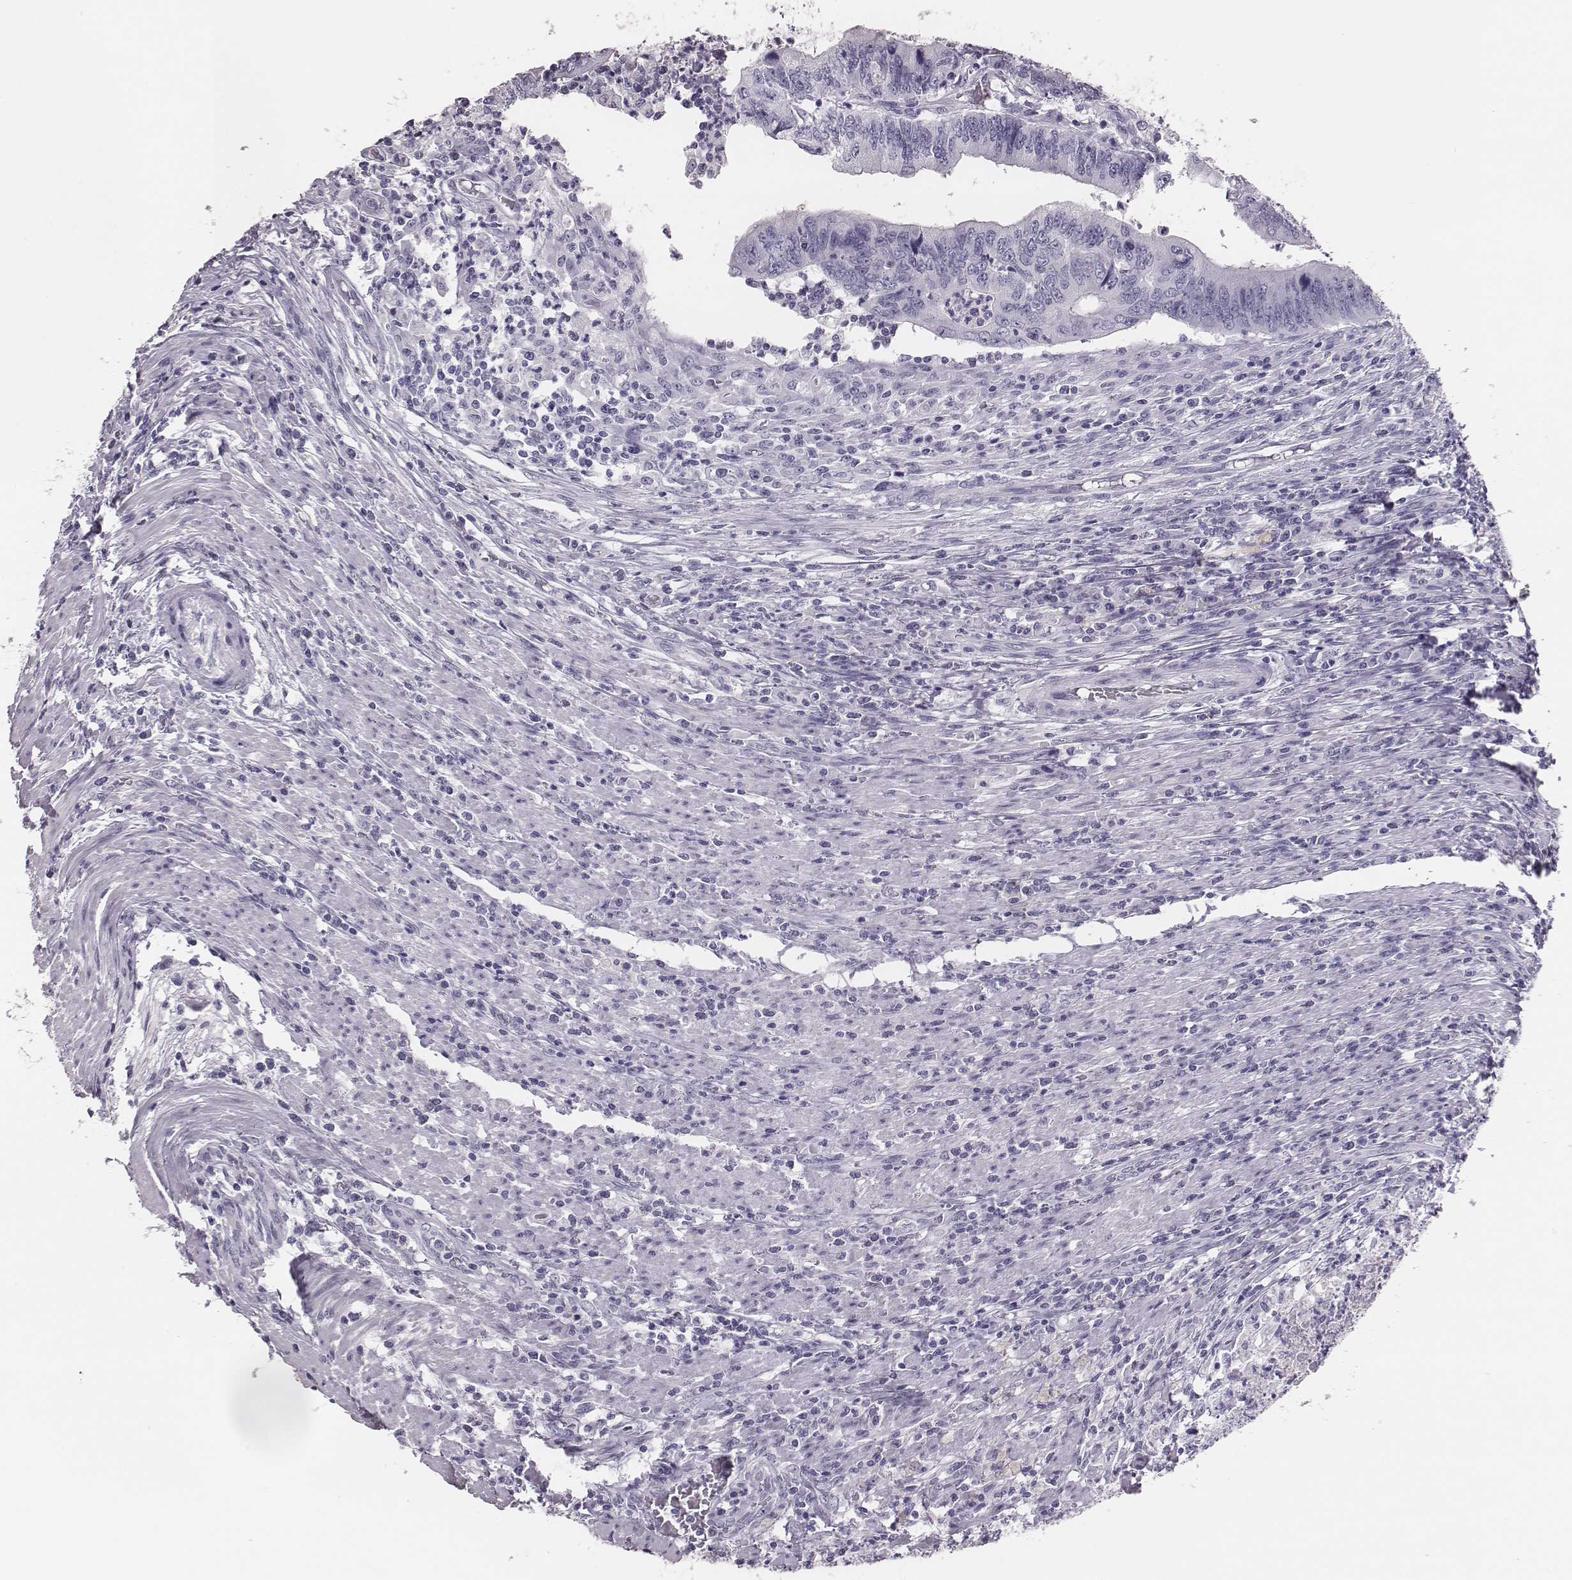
{"staining": {"intensity": "negative", "quantity": "none", "location": "none"}, "tissue": "colorectal cancer", "cell_type": "Tumor cells", "image_type": "cancer", "snomed": [{"axis": "morphology", "description": "Adenocarcinoma, NOS"}, {"axis": "topography", "description": "Colon"}], "caption": "The immunohistochemistry photomicrograph has no significant staining in tumor cells of adenocarcinoma (colorectal) tissue.", "gene": "H1-6", "patient": {"sex": "male", "age": 53}}